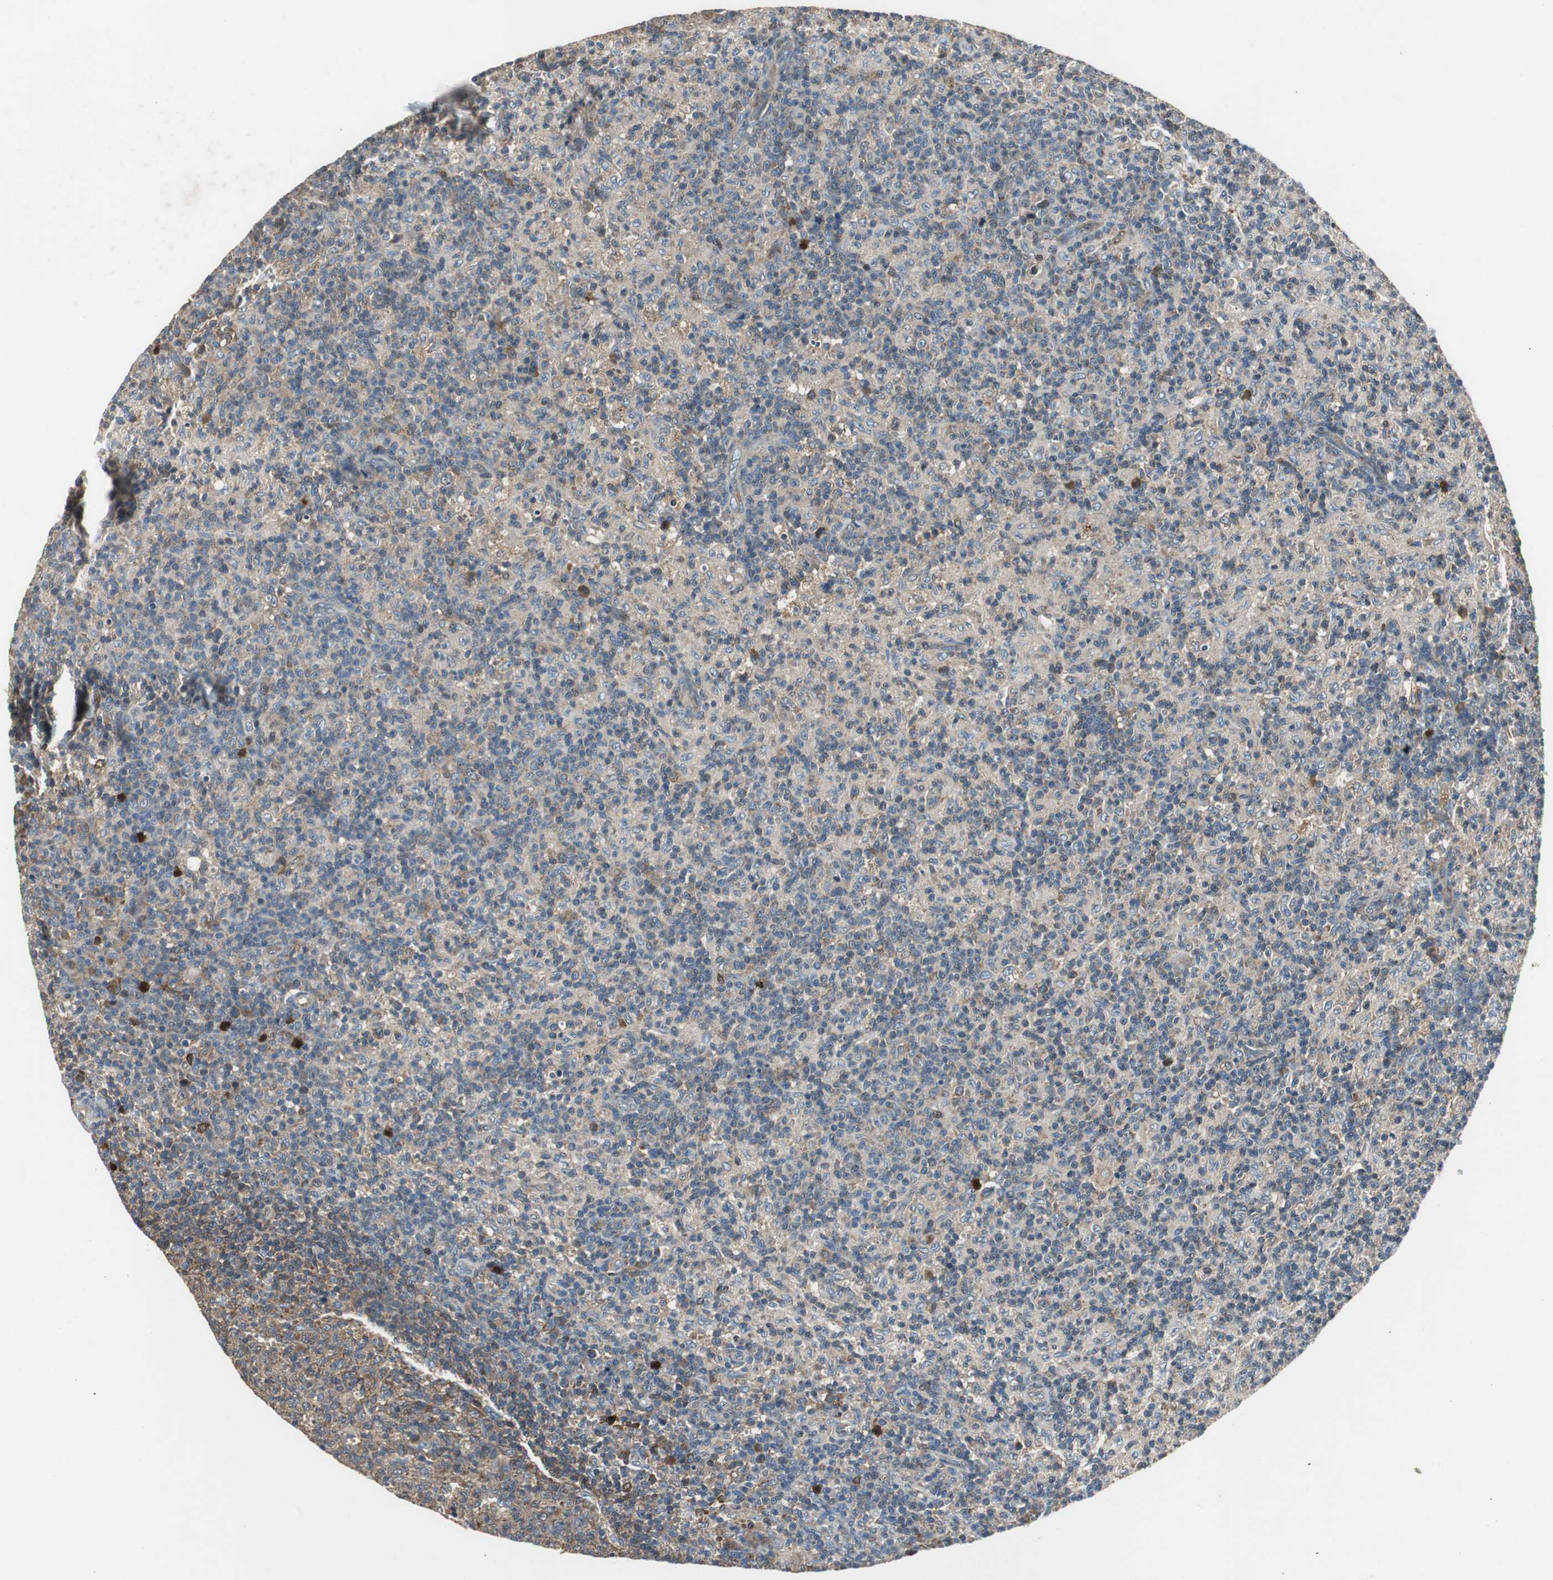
{"staining": {"intensity": "moderate", "quantity": ">75%", "location": "cytoplasmic/membranous"}, "tissue": "lymph node", "cell_type": "Germinal center cells", "image_type": "normal", "snomed": [{"axis": "morphology", "description": "Normal tissue, NOS"}, {"axis": "morphology", "description": "Inflammation, NOS"}, {"axis": "topography", "description": "Lymph node"}], "caption": "A brown stain labels moderate cytoplasmic/membranous positivity of a protein in germinal center cells of normal human lymph node. The staining was performed using DAB to visualize the protein expression in brown, while the nuclei were stained in blue with hematoxylin (Magnification: 20x).", "gene": "PI4KB", "patient": {"sex": "male", "age": 55}}